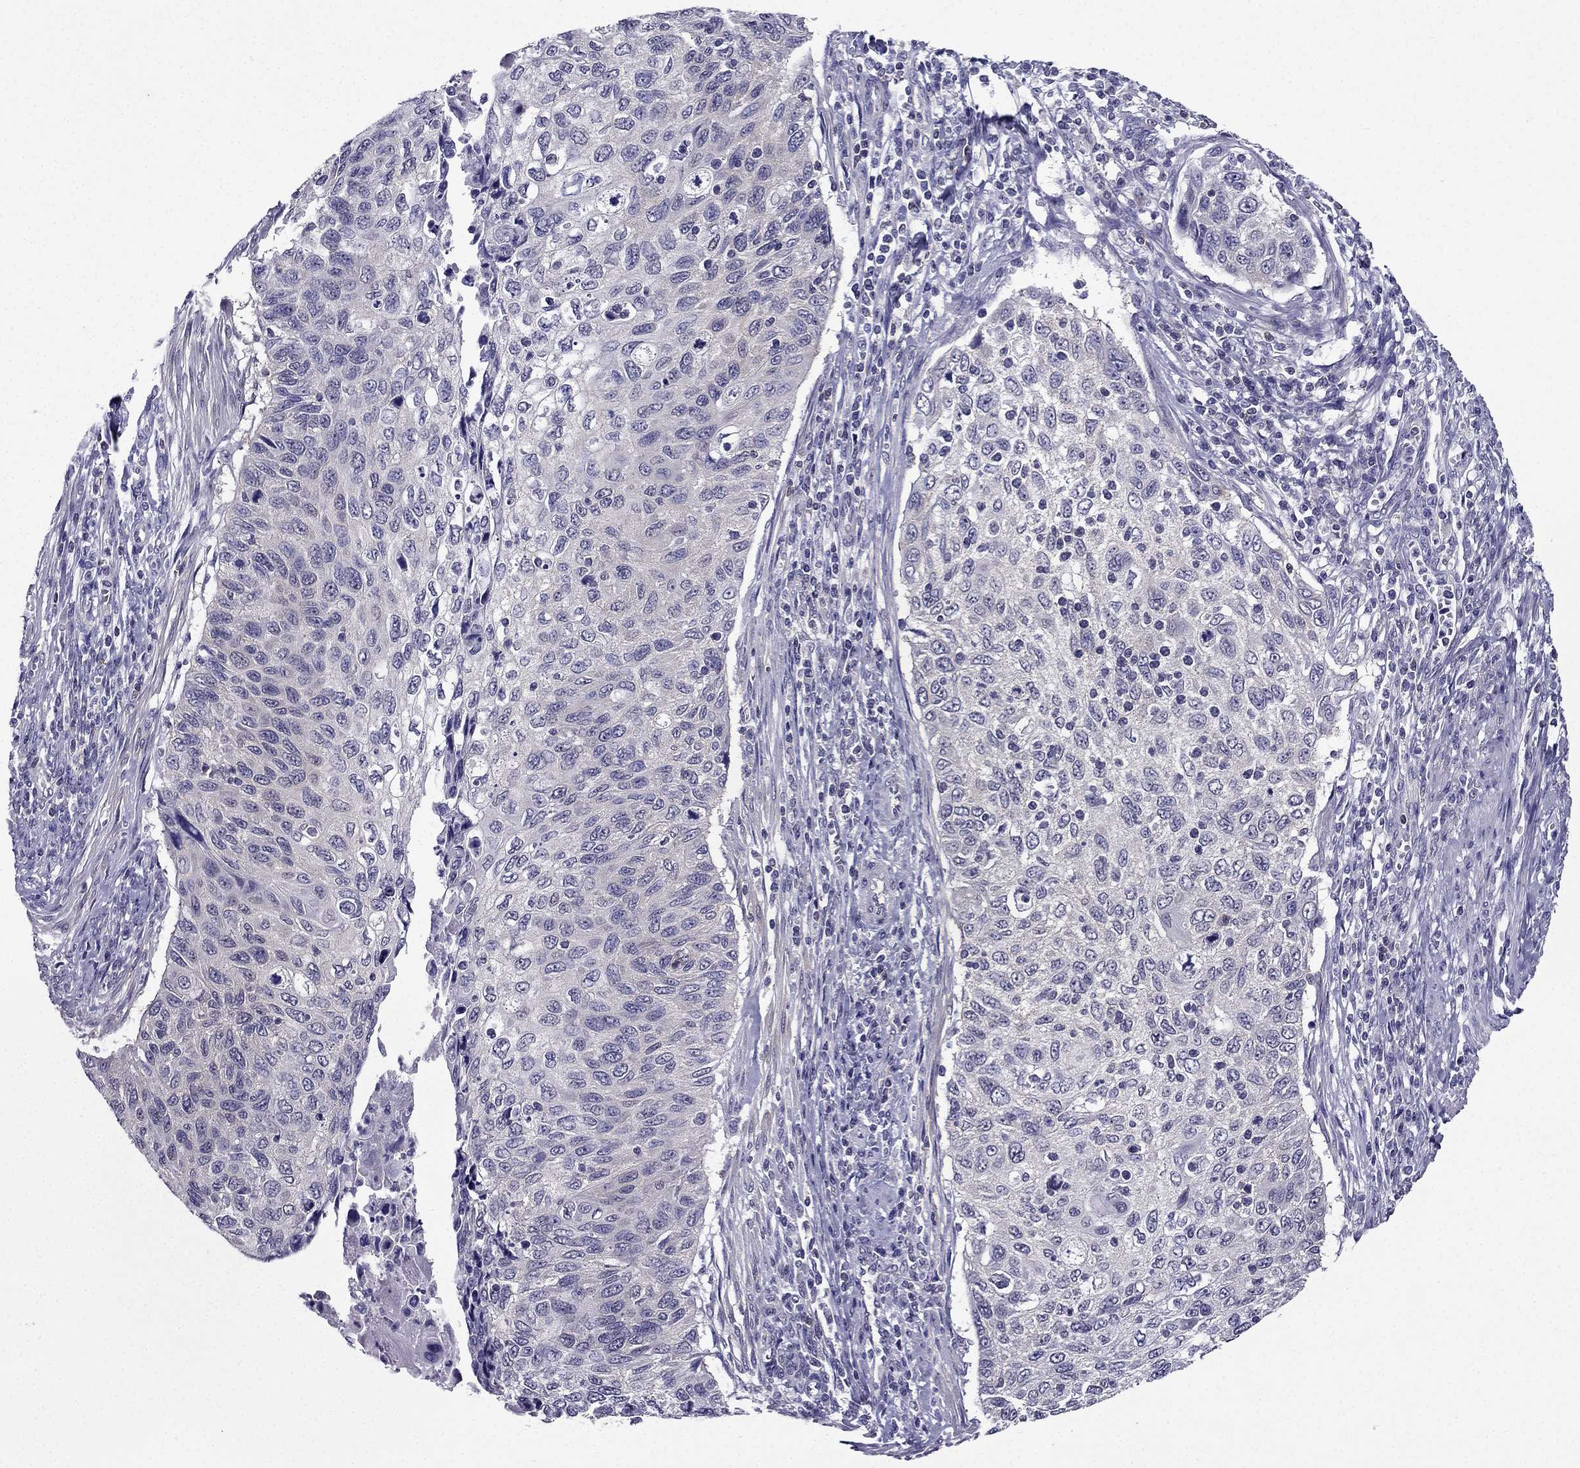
{"staining": {"intensity": "negative", "quantity": "none", "location": "none"}, "tissue": "cervical cancer", "cell_type": "Tumor cells", "image_type": "cancer", "snomed": [{"axis": "morphology", "description": "Squamous cell carcinoma, NOS"}, {"axis": "topography", "description": "Cervix"}], "caption": "High magnification brightfield microscopy of cervical cancer (squamous cell carcinoma) stained with DAB (brown) and counterstained with hematoxylin (blue): tumor cells show no significant expression.", "gene": "AAK1", "patient": {"sex": "female", "age": 70}}